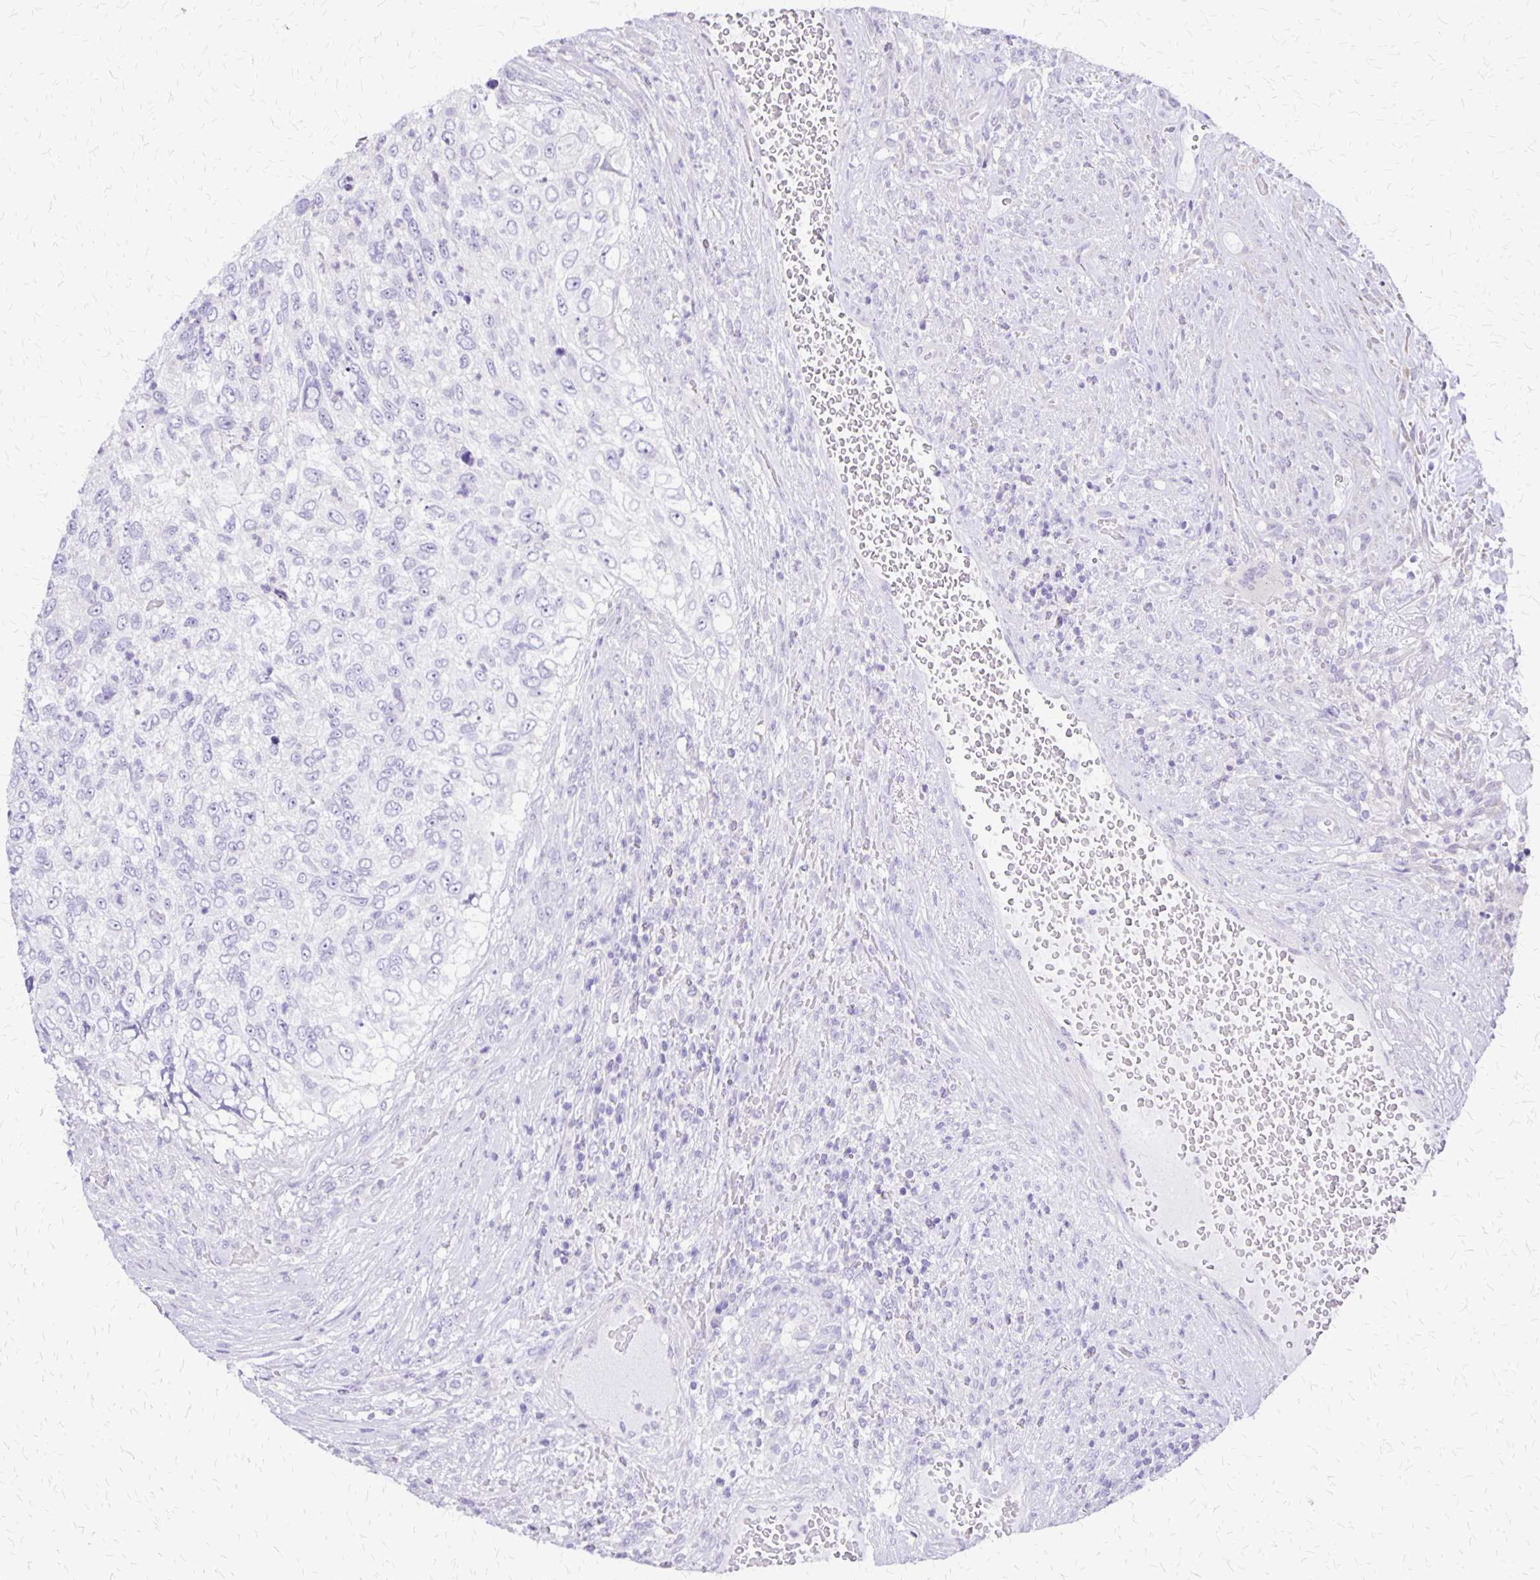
{"staining": {"intensity": "negative", "quantity": "none", "location": "none"}, "tissue": "urothelial cancer", "cell_type": "Tumor cells", "image_type": "cancer", "snomed": [{"axis": "morphology", "description": "Urothelial carcinoma, High grade"}, {"axis": "topography", "description": "Urinary bladder"}], "caption": "Immunohistochemical staining of human urothelial carcinoma (high-grade) shows no significant staining in tumor cells.", "gene": "SI", "patient": {"sex": "female", "age": 60}}